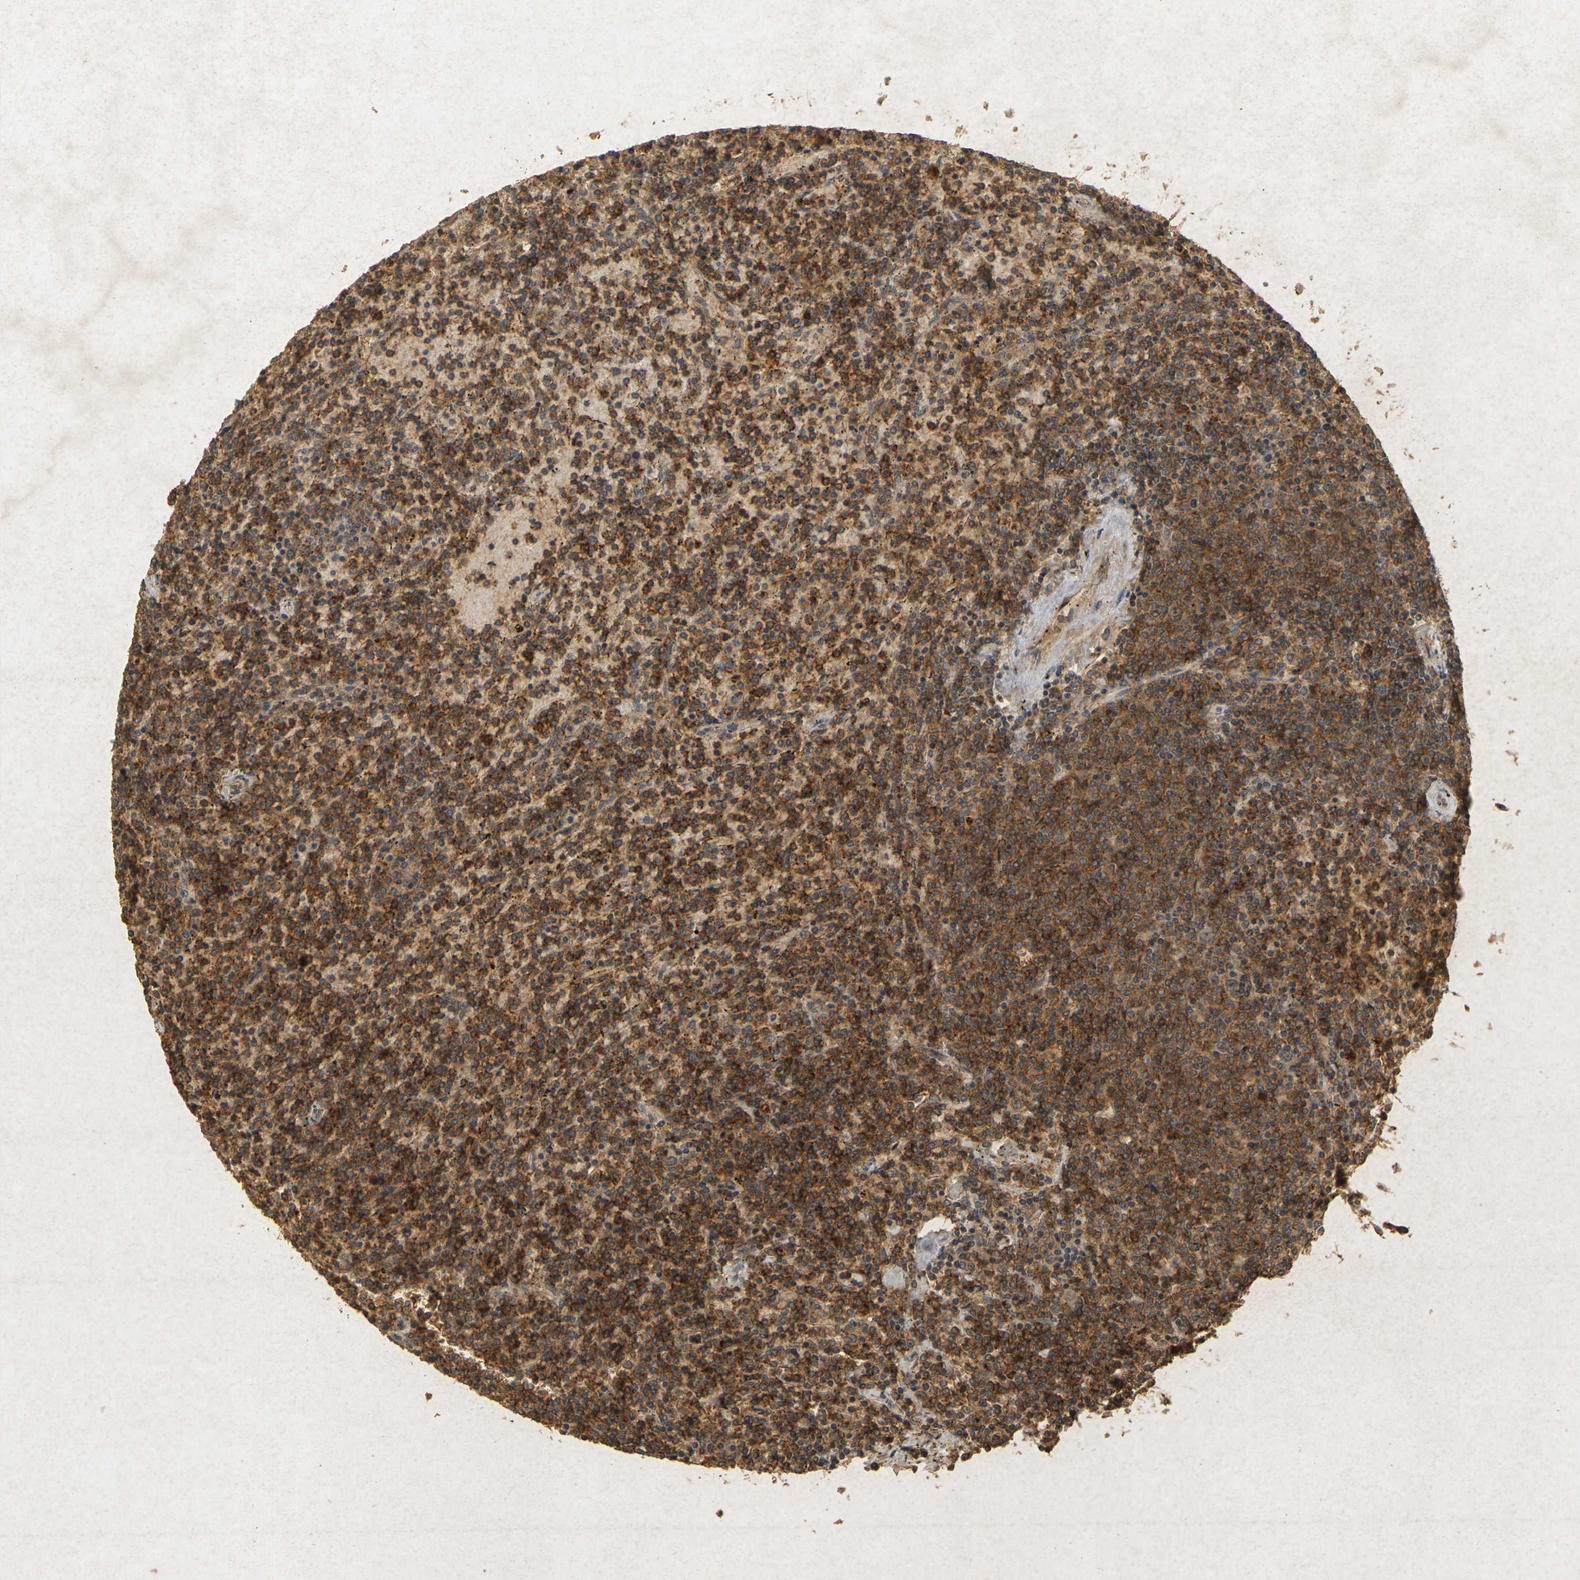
{"staining": {"intensity": "strong", "quantity": ">75%", "location": "cytoplasmic/membranous"}, "tissue": "lymphoma", "cell_type": "Tumor cells", "image_type": "cancer", "snomed": [{"axis": "morphology", "description": "Malignant lymphoma, non-Hodgkin's type, Low grade"}, {"axis": "topography", "description": "Spleen"}], "caption": "Lymphoma stained with a protein marker displays strong staining in tumor cells.", "gene": "ERN1", "patient": {"sex": "female", "age": 77}}